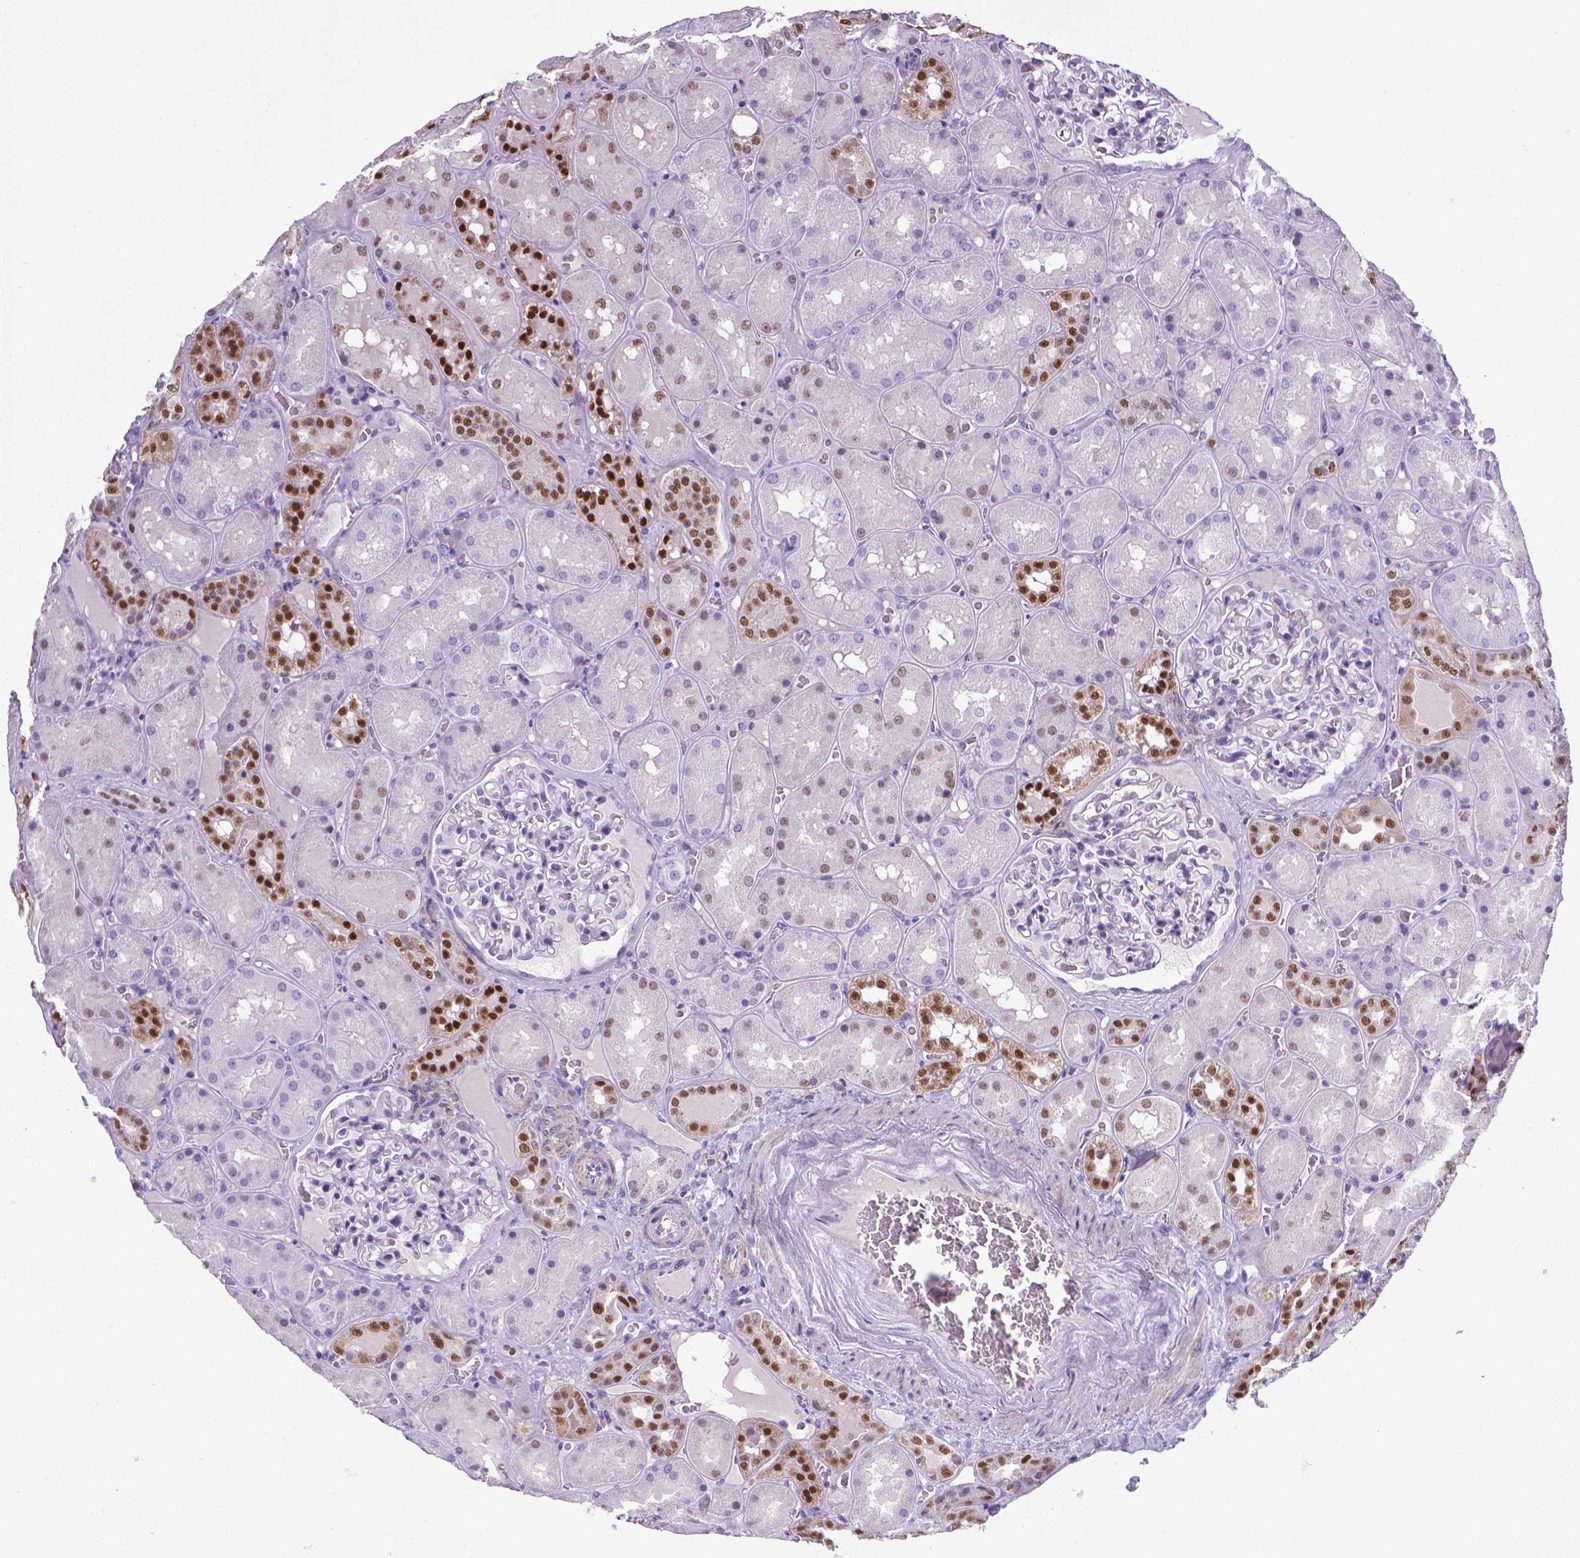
{"staining": {"intensity": "negative", "quantity": "none", "location": "none"}, "tissue": "kidney", "cell_type": "Cells in glomeruli", "image_type": "normal", "snomed": [{"axis": "morphology", "description": "Normal tissue, NOS"}, {"axis": "topography", "description": "Kidney"}], "caption": "An IHC micrograph of normal kidney is shown. There is no staining in cells in glomeruli of kidney.", "gene": "POU3F3", "patient": {"sex": "male", "age": 73}}